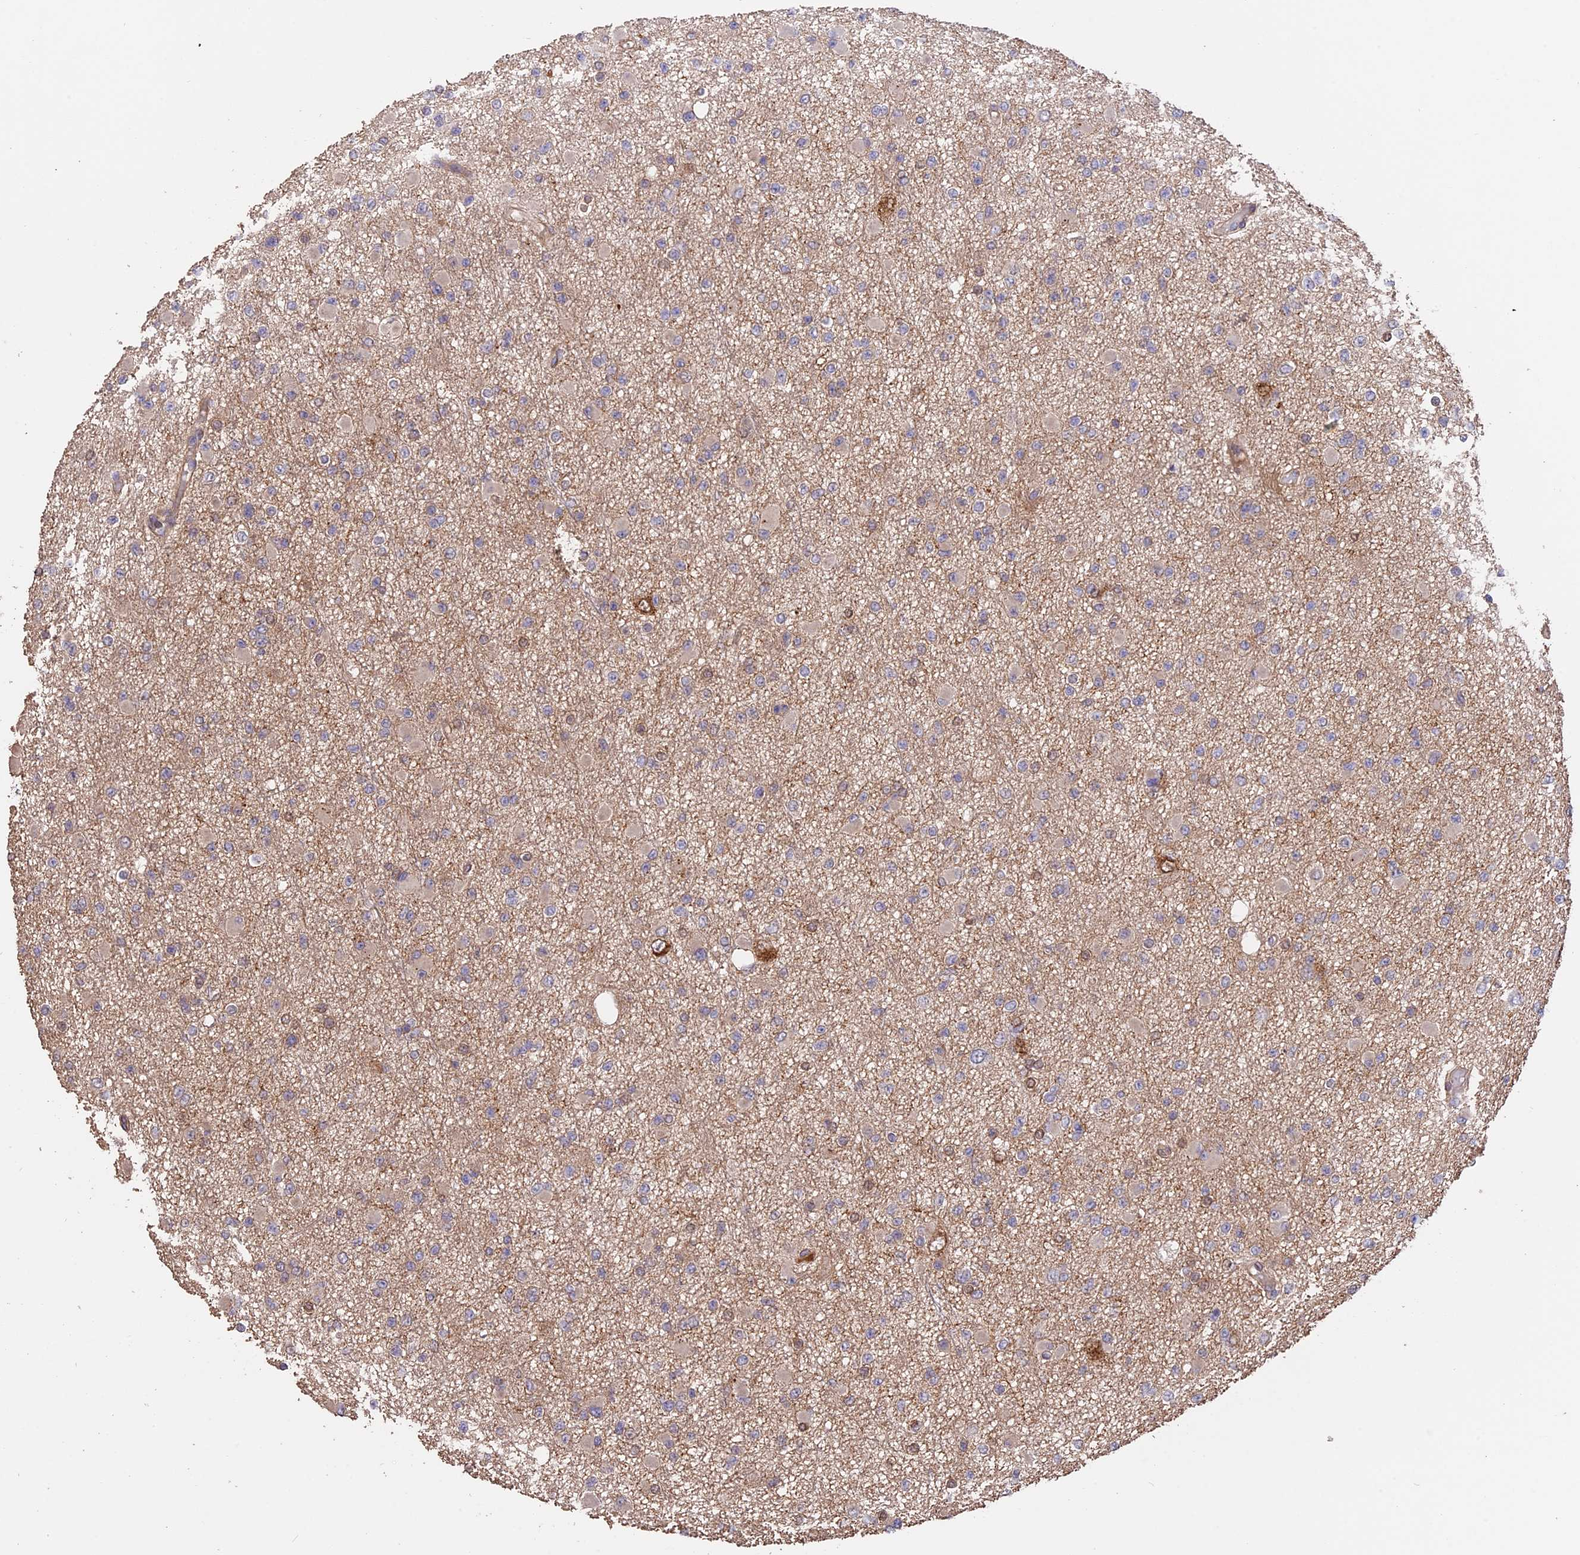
{"staining": {"intensity": "negative", "quantity": "none", "location": "none"}, "tissue": "glioma", "cell_type": "Tumor cells", "image_type": "cancer", "snomed": [{"axis": "morphology", "description": "Glioma, malignant, Low grade"}, {"axis": "topography", "description": "Brain"}], "caption": "Tumor cells show no significant expression in malignant glioma (low-grade).", "gene": "RASAL1", "patient": {"sex": "female", "age": 22}}